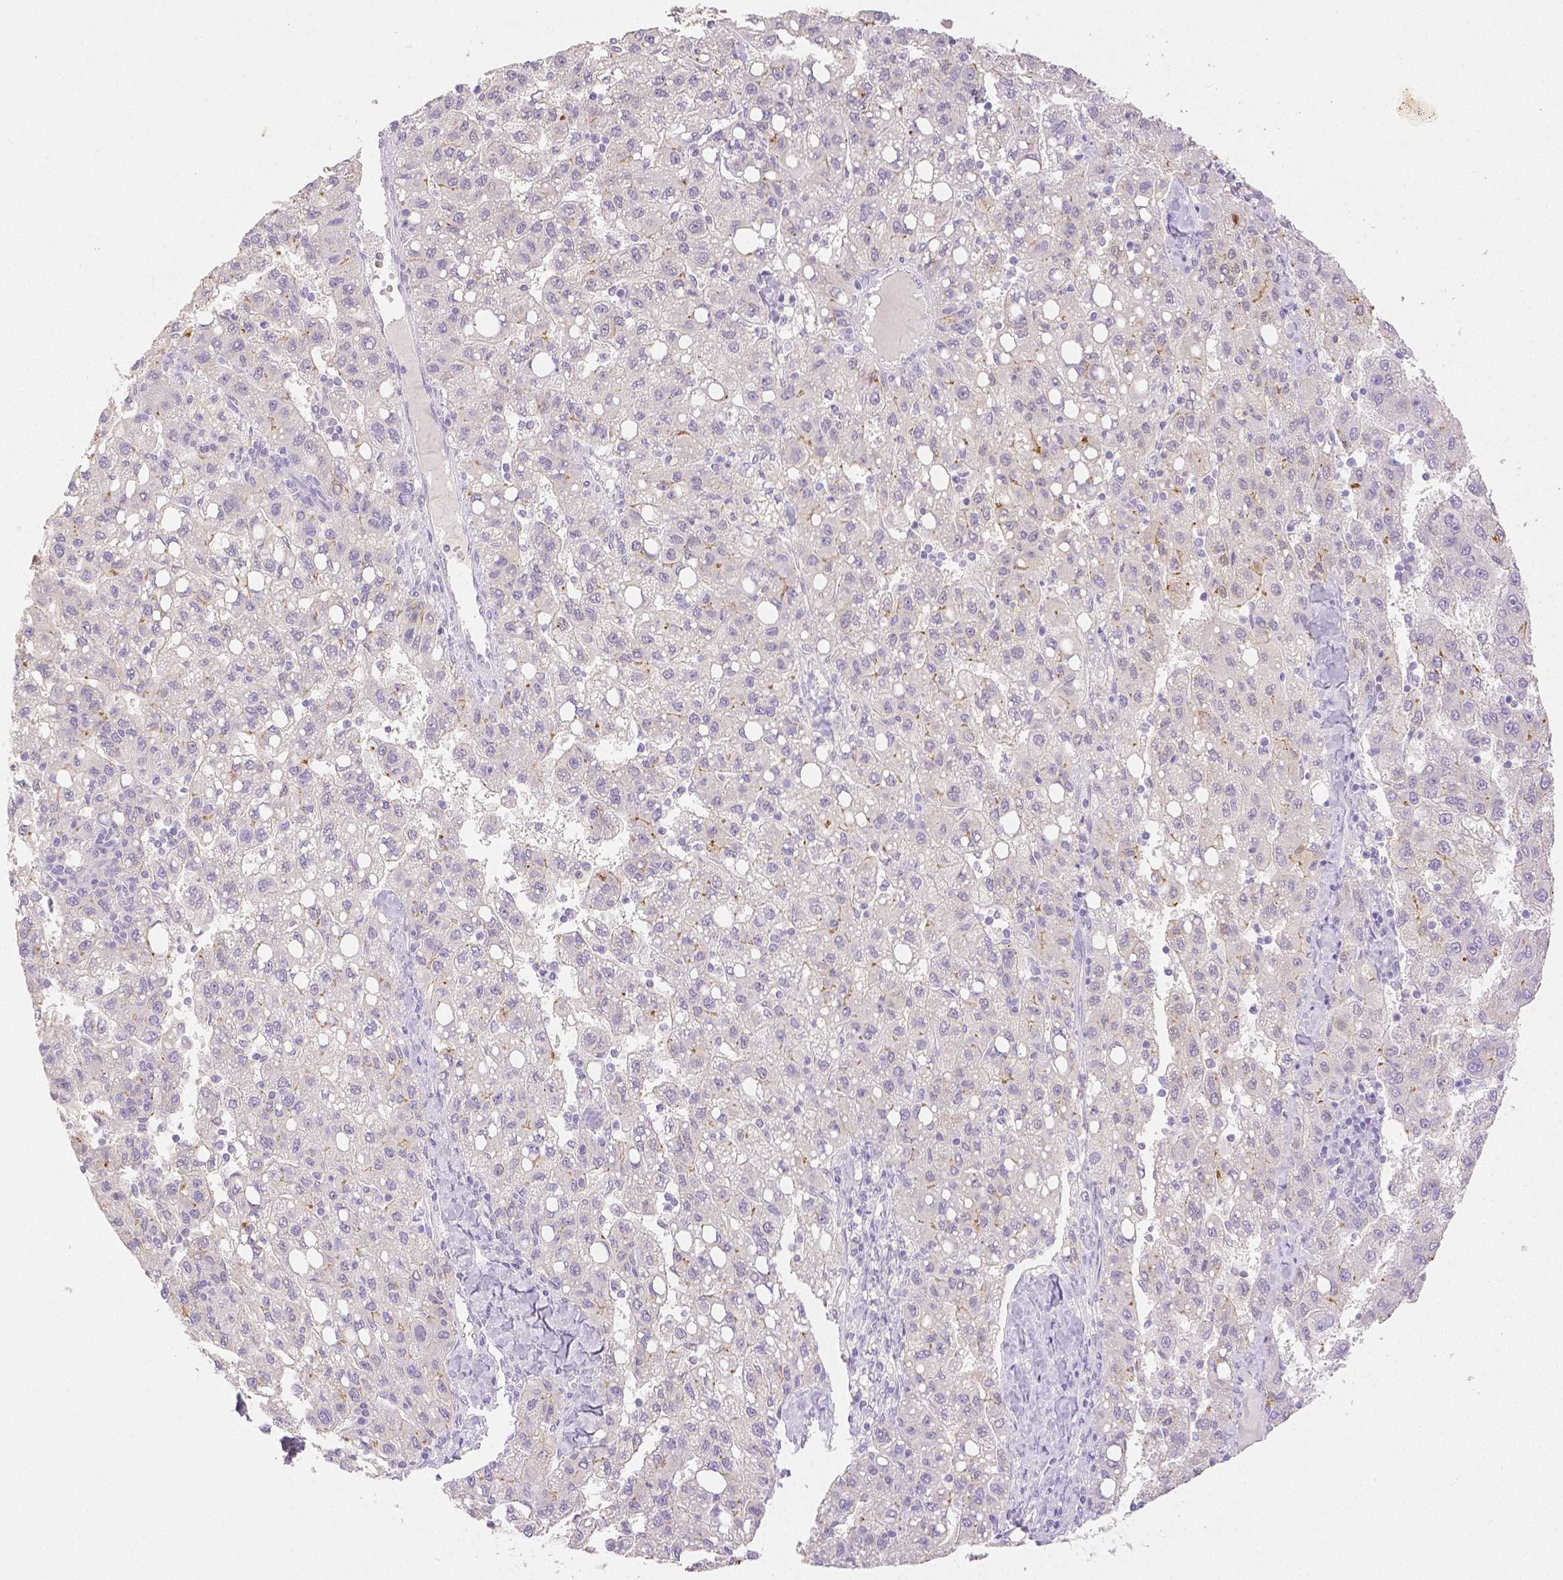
{"staining": {"intensity": "negative", "quantity": "none", "location": "none"}, "tissue": "liver cancer", "cell_type": "Tumor cells", "image_type": "cancer", "snomed": [{"axis": "morphology", "description": "Carcinoma, Hepatocellular, NOS"}, {"axis": "topography", "description": "Liver"}], "caption": "The immunohistochemistry (IHC) histopathology image has no significant staining in tumor cells of hepatocellular carcinoma (liver) tissue.", "gene": "OCLN", "patient": {"sex": "female", "age": 82}}